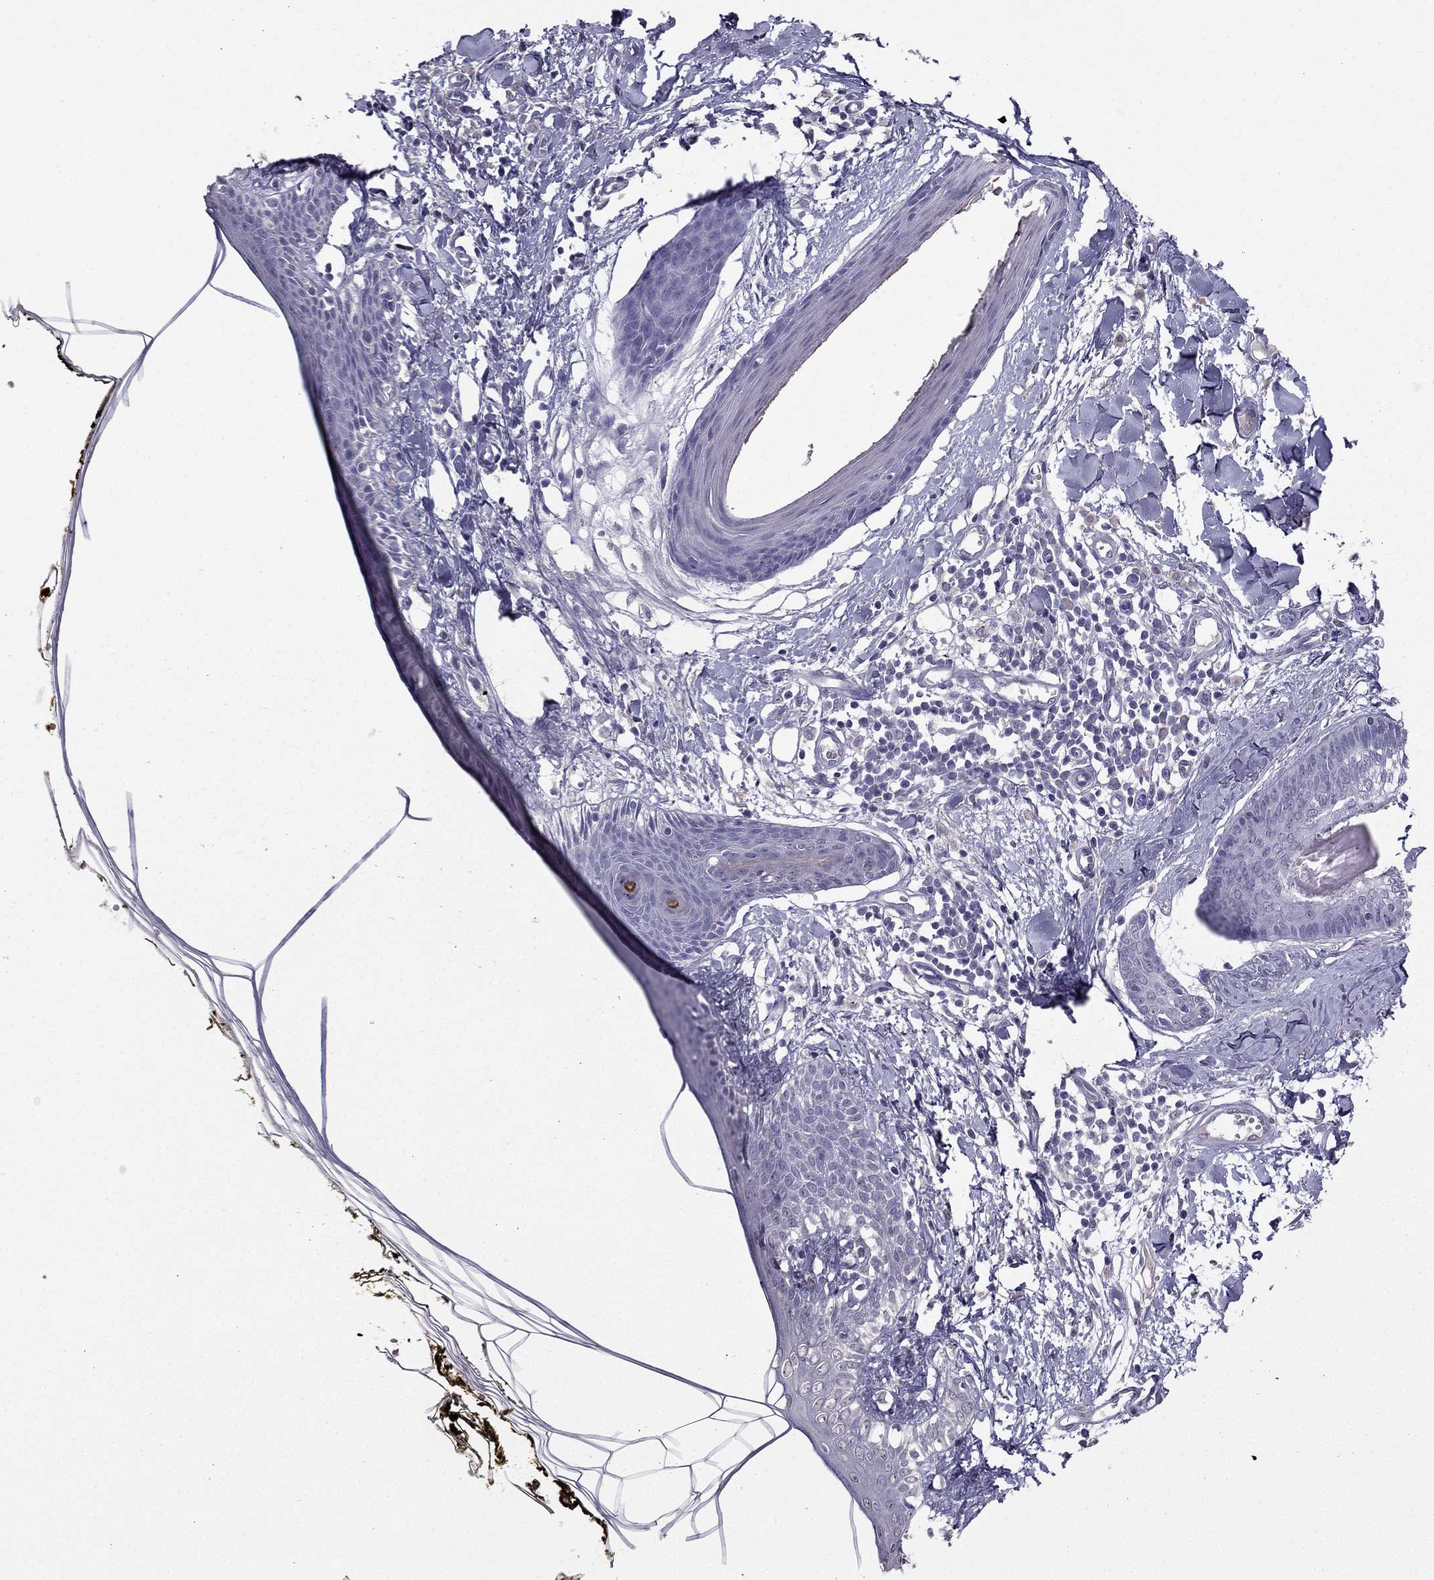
{"staining": {"intensity": "negative", "quantity": "none", "location": "none"}, "tissue": "skin", "cell_type": "Fibroblasts", "image_type": "normal", "snomed": [{"axis": "morphology", "description": "Normal tissue, NOS"}, {"axis": "topography", "description": "Skin"}], "caption": "Immunohistochemistry micrograph of normal skin: human skin stained with DAB (3,3'-diaminobenzidine) exhibits no significant protein positivity in fibroblasts. (DAB (3,3'-diaminobenzidine) immunohistochemistry, high magnification).", "gene": "ARHGAP11A", "patient": {"sex": "male", "age": 76}}